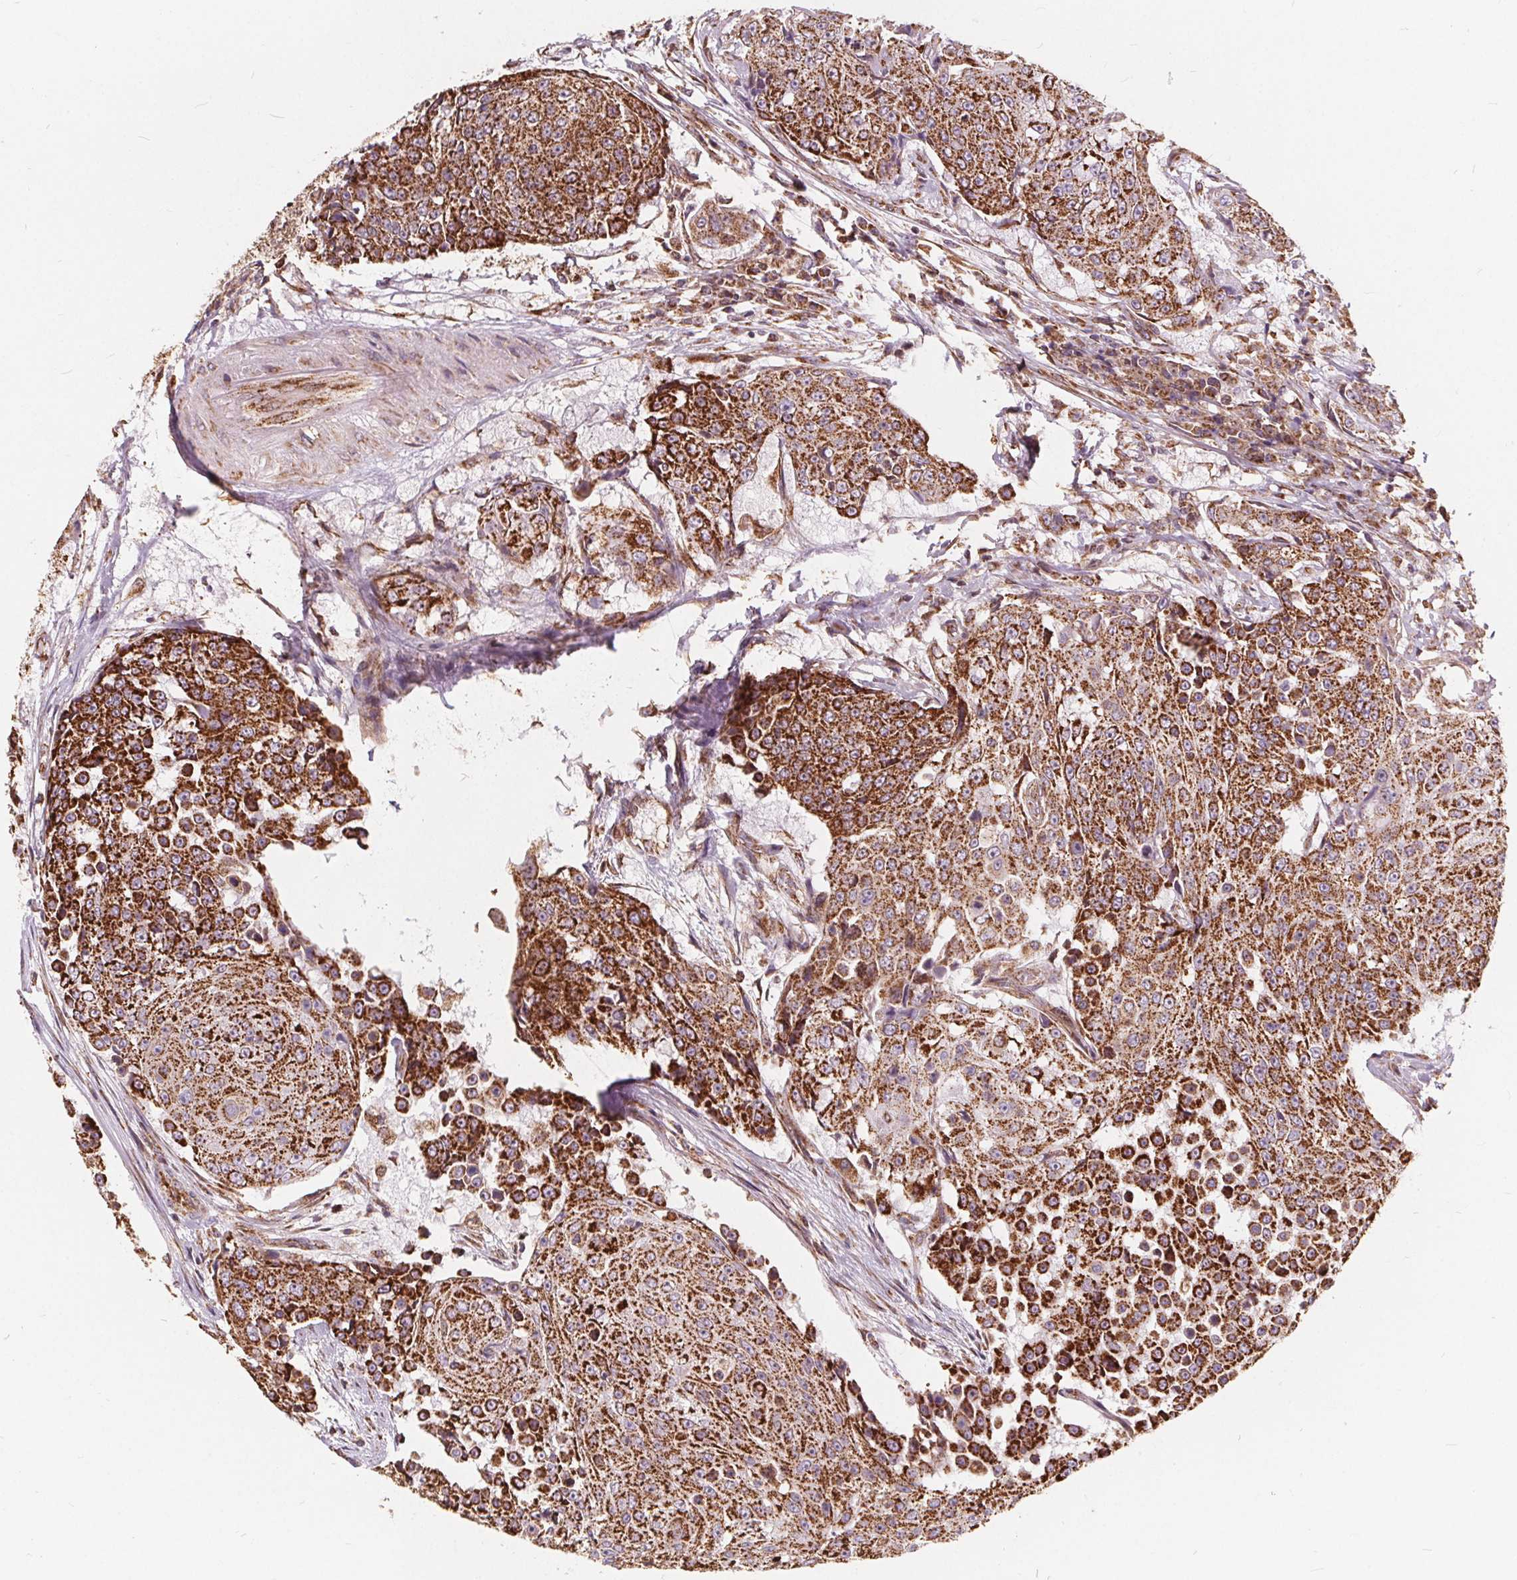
{"staining": {"intensity": "strong", "quantity": ">75%", "location": "cytoplasmic/membranous"}, "tissue": "urothelial cancer", "cell_type": "Tumor cells", "image_type": "cancer", "snomed": [{"axis": "morphology", "description": "Urothelial carcinoma, High grade"}, {"axis": "topography", "description": "Urinary bladder"}], "caption": "A high-resolution photomicrograph shows immunohistochemistry staining of high-grade urothelial carcinoma, which shows strong cytoplasmic/membranous staining in approximately >75% of tumor cells.", "gene": "PLSCR3", "patient": {"sex": "female", "age": 63}}